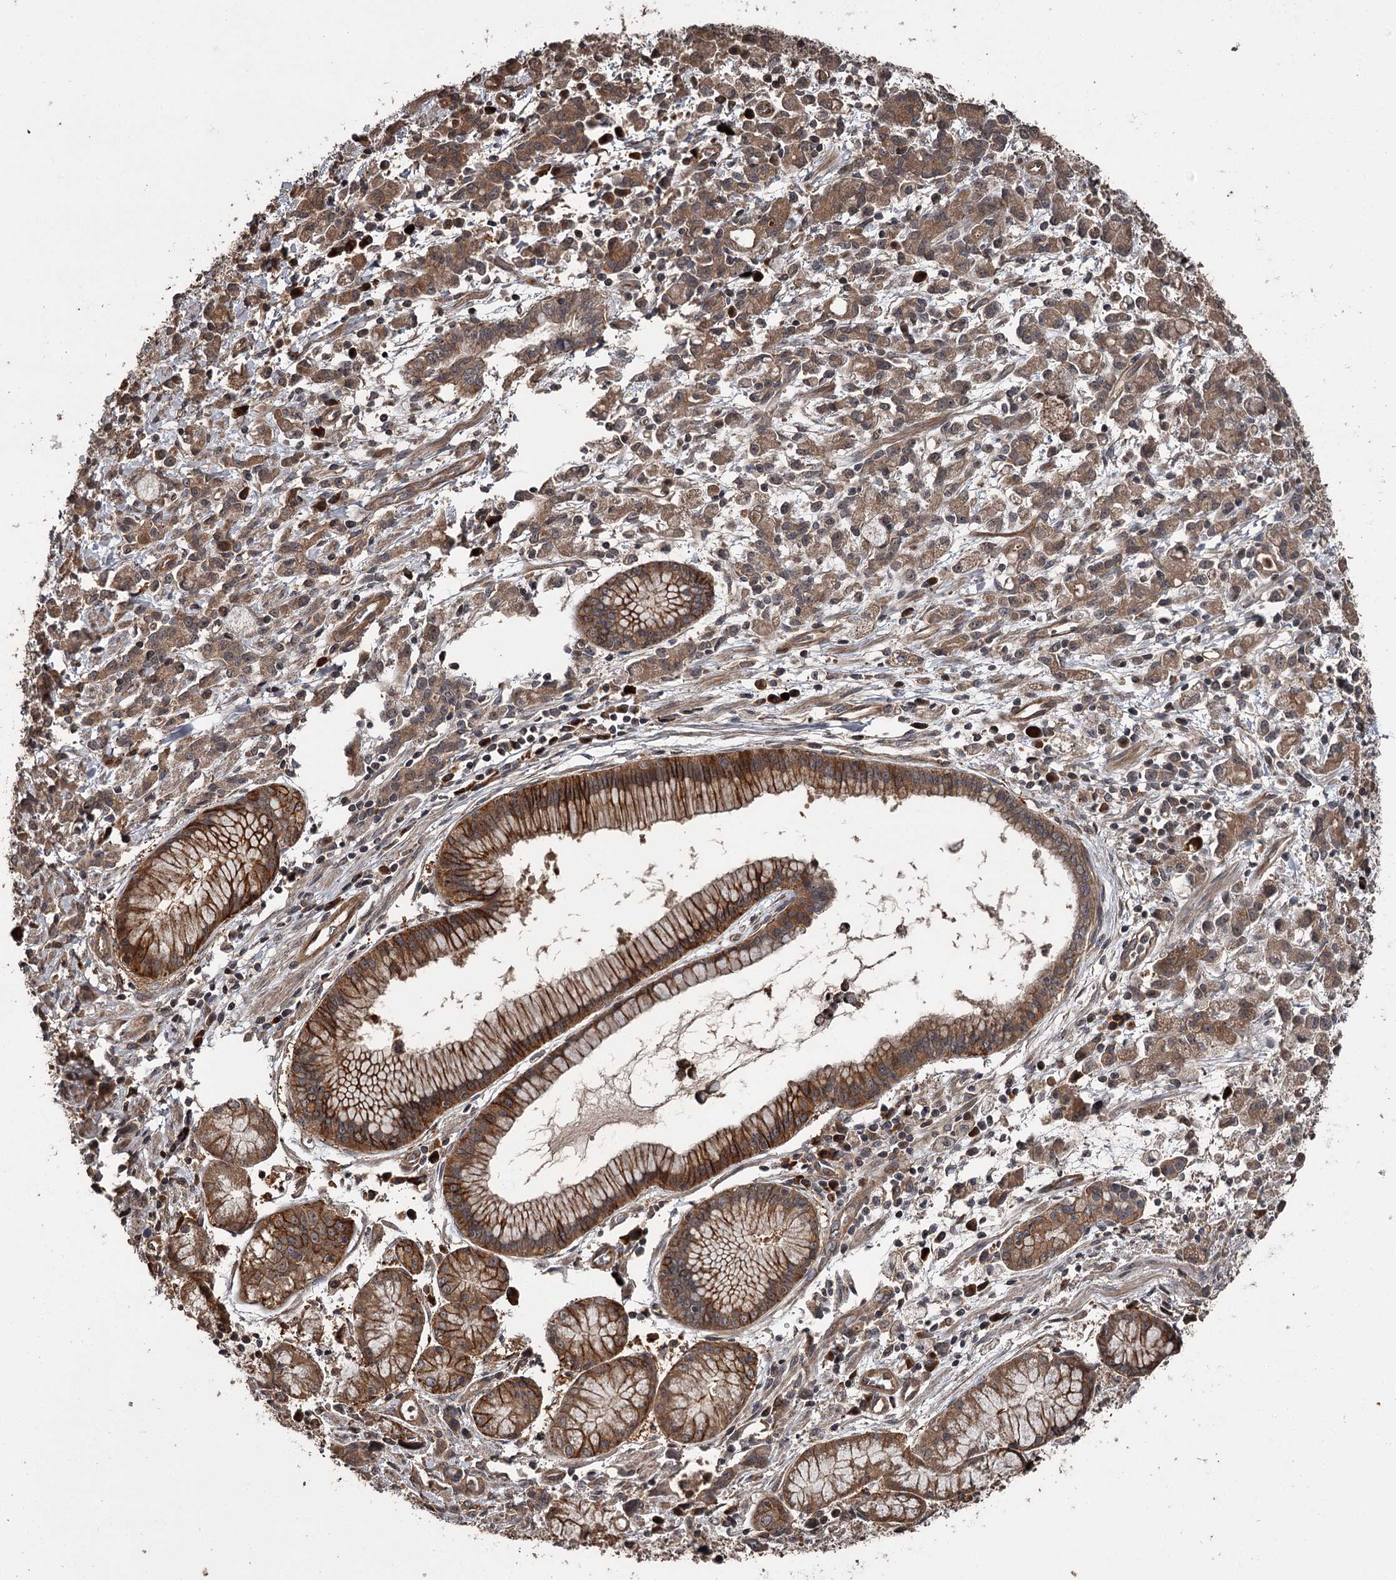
{"staining": {"intensity": "moderate", "quantity": ">75%", "location": "cytoplasmic/membranous"}, "tissue": "stomach cancer", "cell_type": "Tumor cells", "image_type": "cancer", "snomed": [{"axis": "morphology", "description": "Adenocarcinoma, NOS"}, {"axis": "topography", "description": "Stomach, lower"}], "caption": "Immunohistochemical staining of human stomach cancer shows moderate cytoplasmic/membranous protein expression in about >75% of tumor cells.", "gene": "RAB21", "patient": {"sex": "female", "age": 43}}